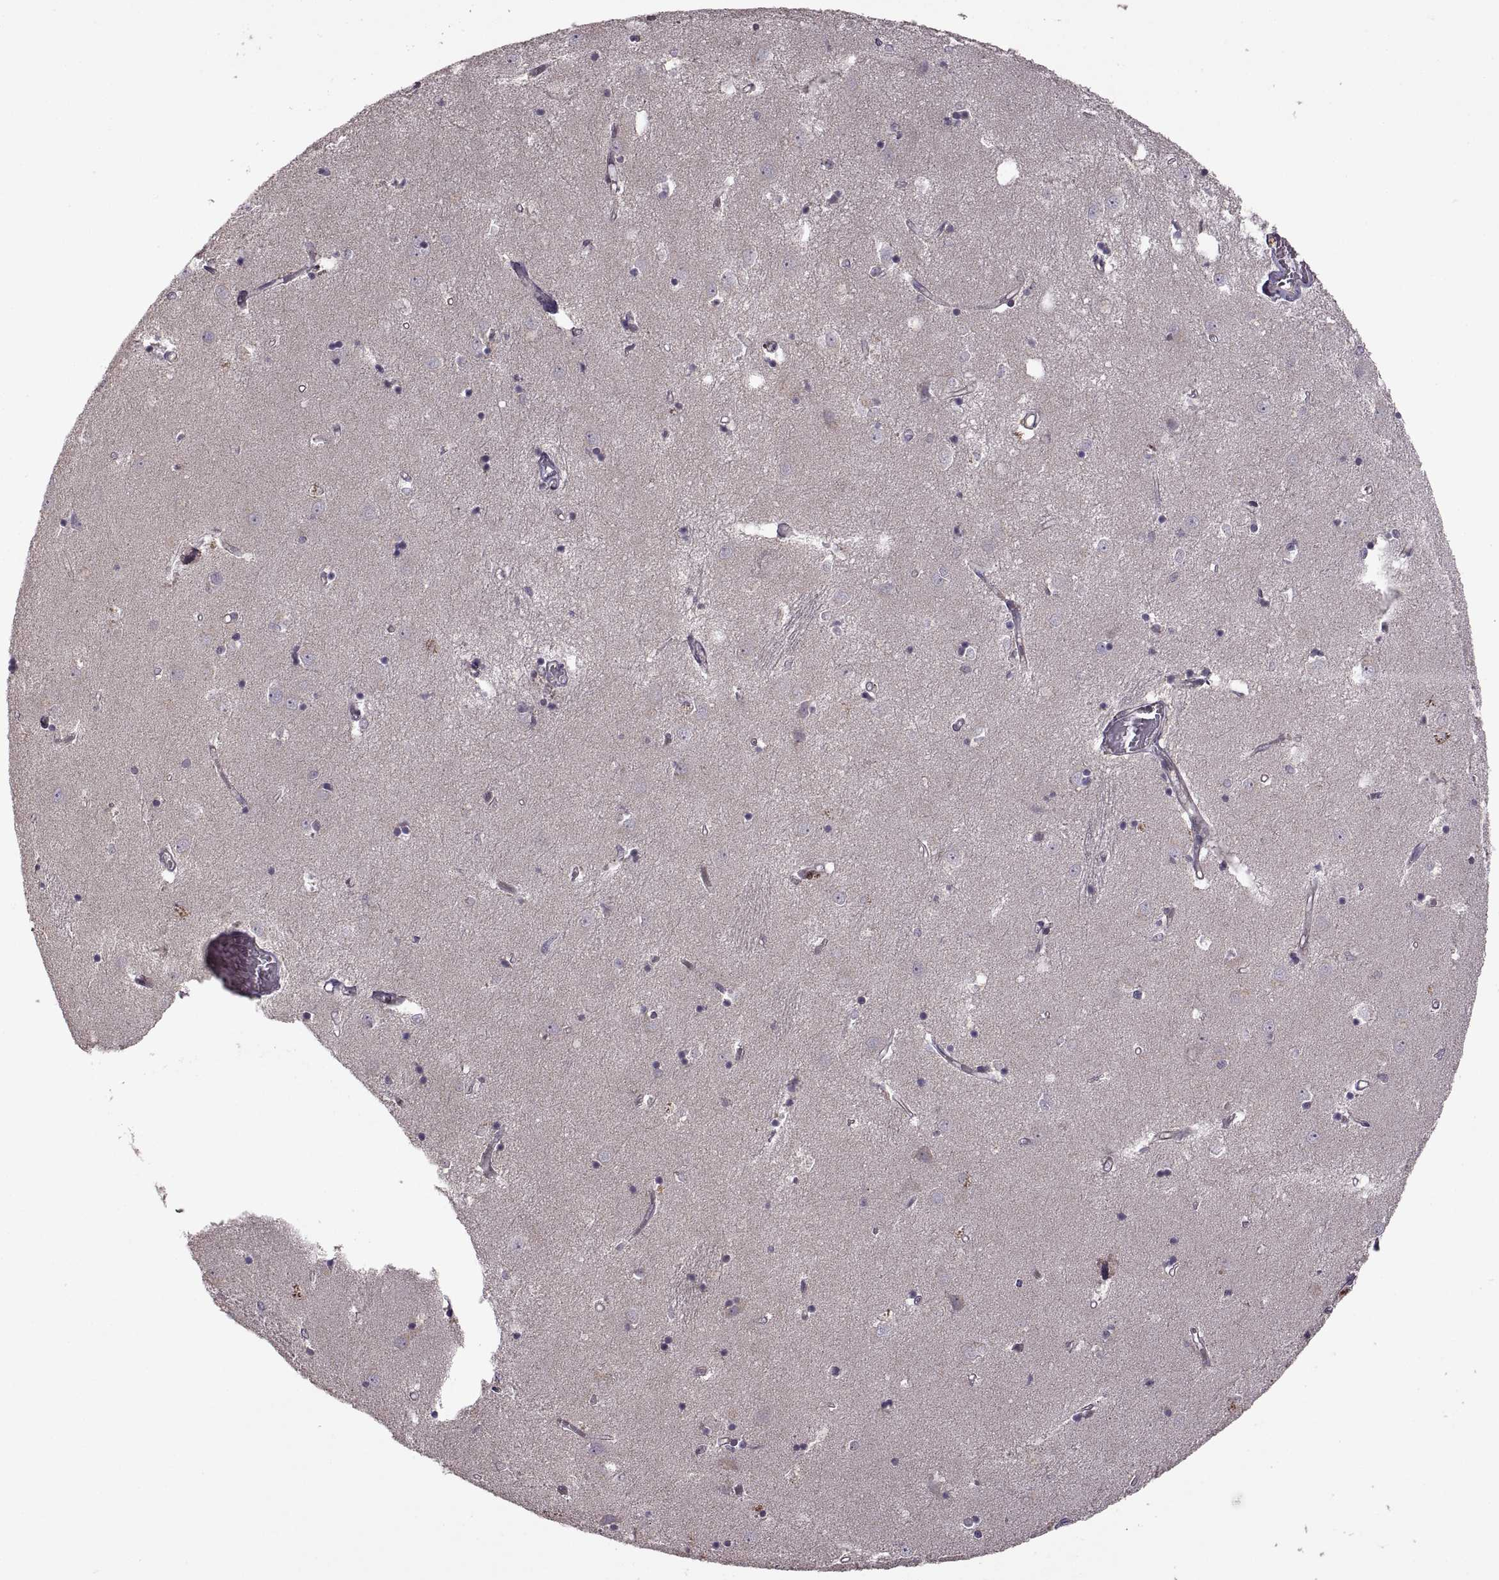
{"staining": {"intensity": "negative", "quantity": "none", "location": "none"}, "tissue": "caudate", "cell_type": "Glial cells", "image_type": "normal", "snomed": [{"axis": "morphology", "description": "Normal tissue, NOS"}, {"axis": "topography", "description": "Lateral ventricle wall"}], "caption": "This is a micrograph of immunohistochemistry (IHC) staining of unremarkable caudate, which shows no expression in glial cells.", "gene": "PIERCE1", "patient": {"sex": "male", "age": 54}}